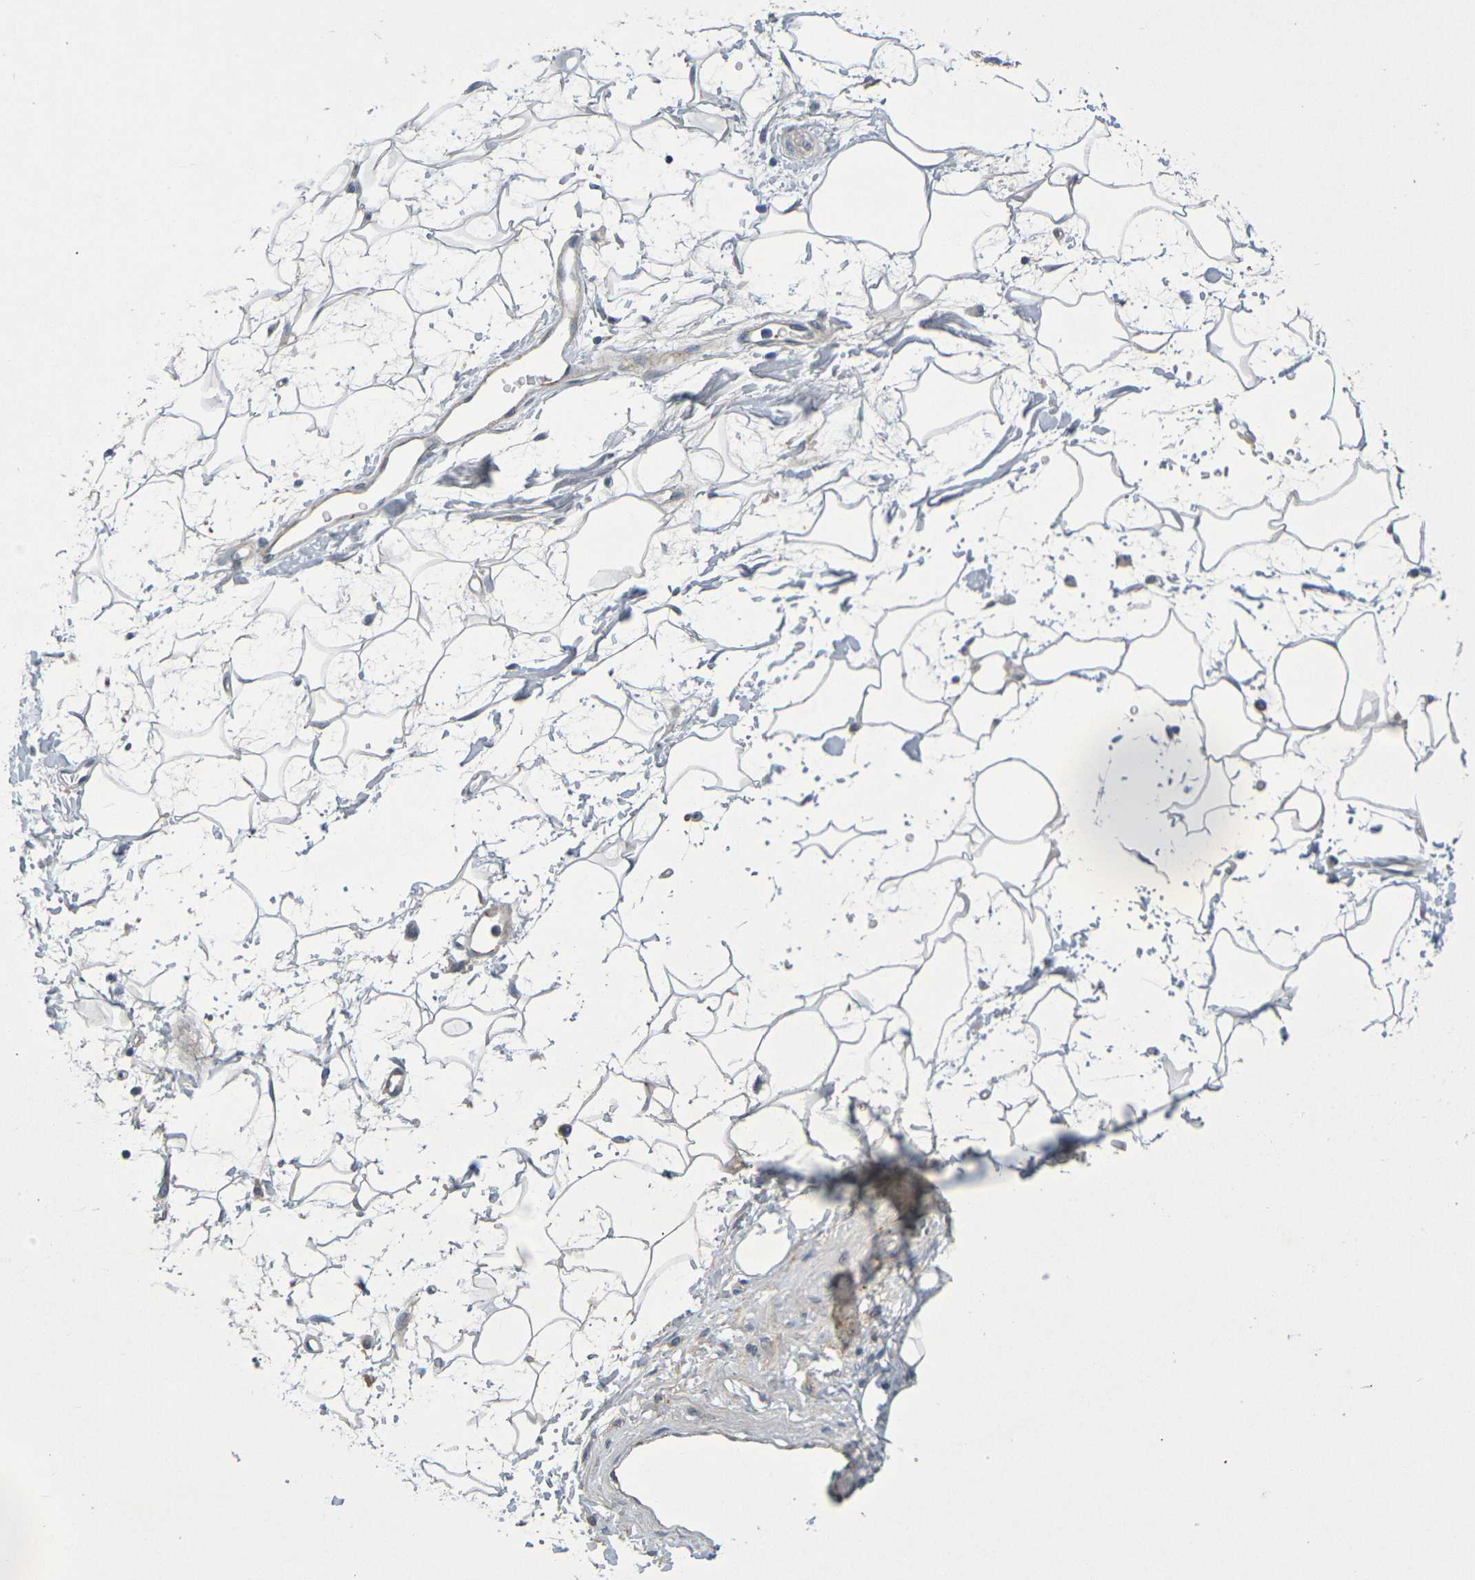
{"staining": {"intensity": "negative", "quantity": "none", "location": "none"}, "tissue": "adipose tissue", "cell_type": "Adipocytes", "image_type": "normal", "snomed": [{"axis": "morphology", "description": "Normal tissue, NOS"}, {"axis": "topography", "description": "Soft tissue"}], "caption": "Human adipose tissue stained for a protein using immunohistochemistry (IHC) exhibits no positivity in adipocytes.", "gene": "IL10", "patient": {"sex": "male", "age": 72}}